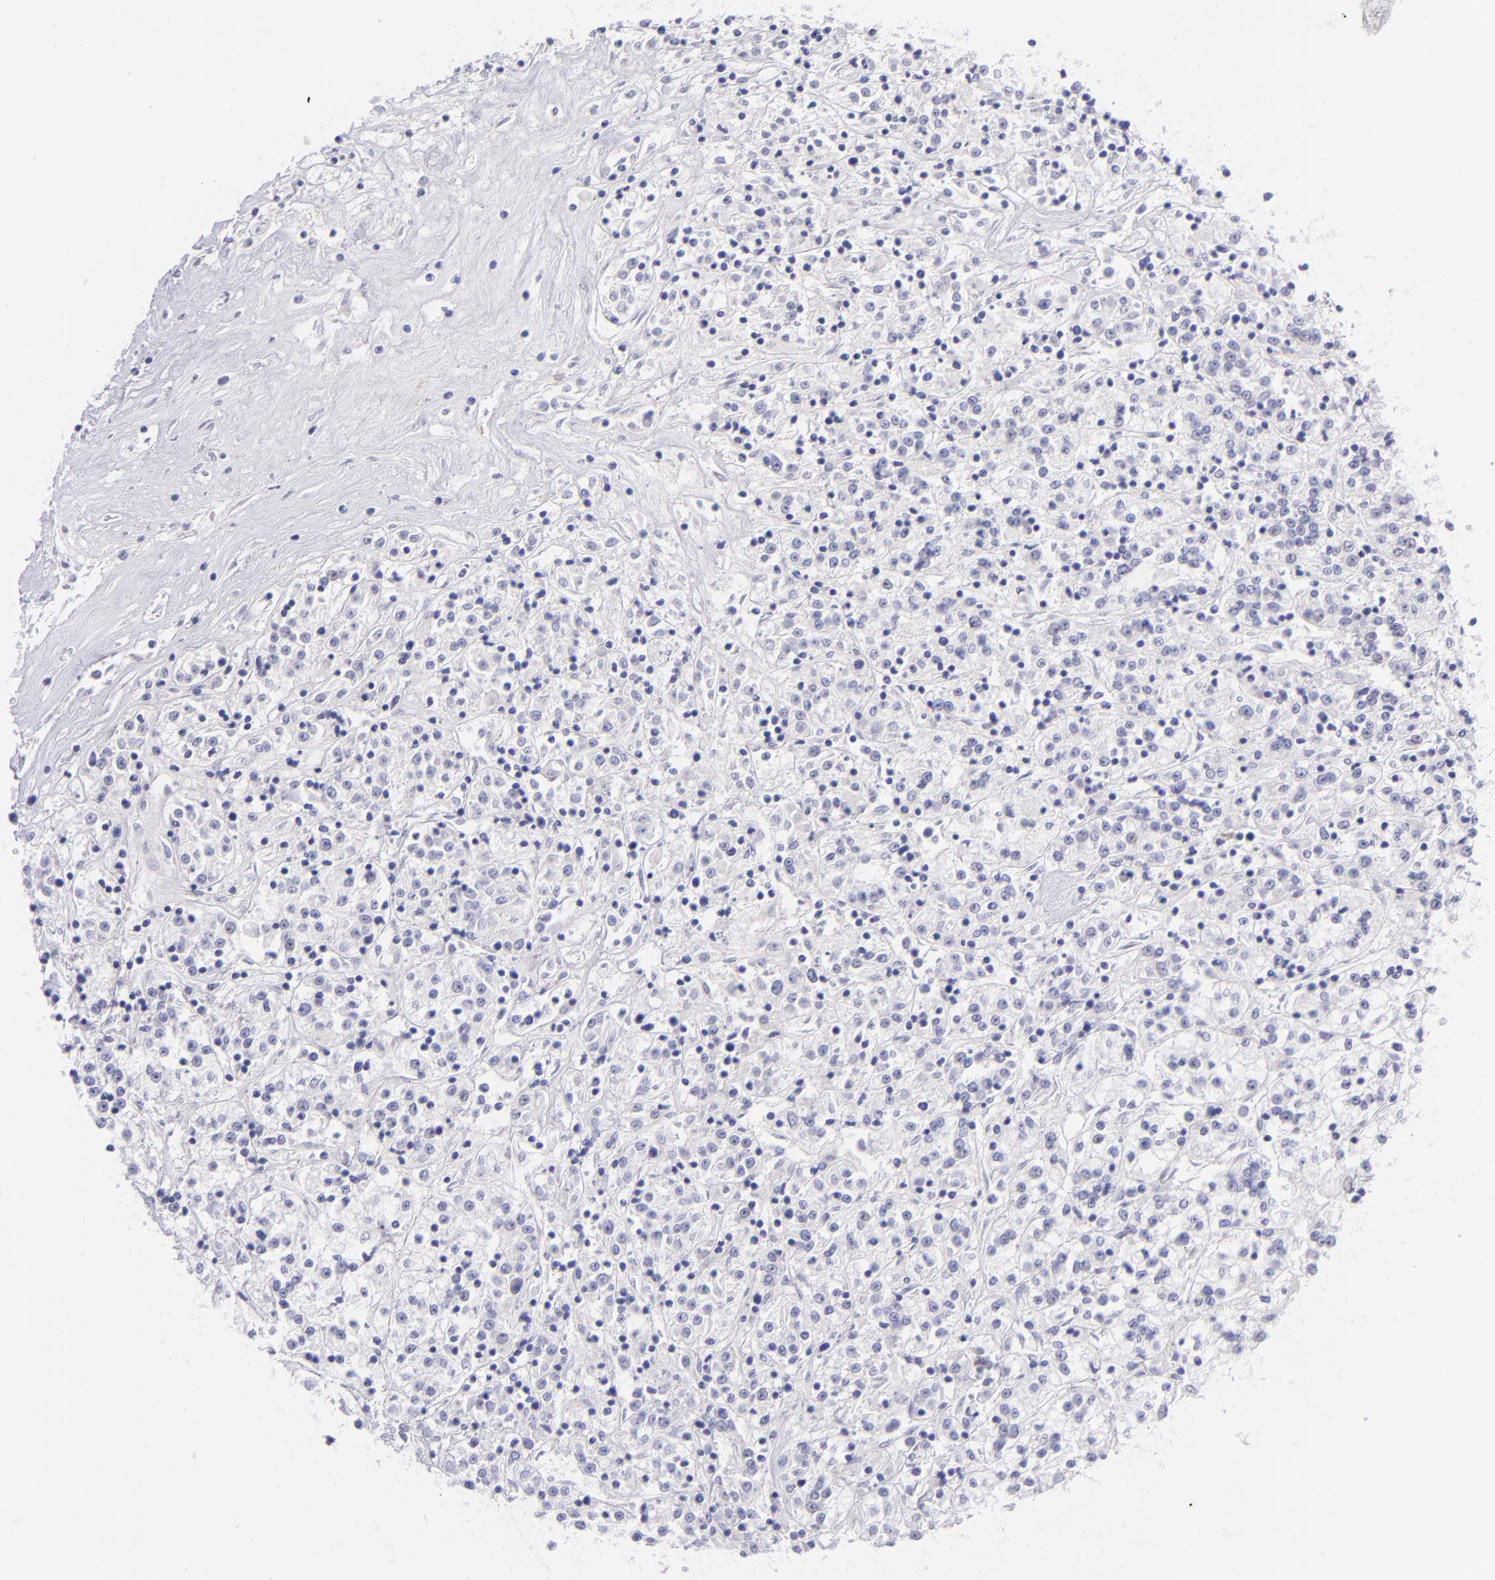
{"staining": {"intensity": "weak", "quantity": "<25%", "location": "cytoplasmic/membranous"}, "tissue": "renal cancer", "cell_type": "Tumor cells", "image_type": "cancer", "snomed": [{"axis": "morphology", "description": "Adenocarcinoma, NOS"}, {"axis": "topography", "description": "Kidney"}], "caption": "Human renal cancer (adenocarcinoma) stained for a protein using IHC reveals no expression in tumor cells.", "gene": "CD81", "patient": {"sex": "female", "age": 76}}